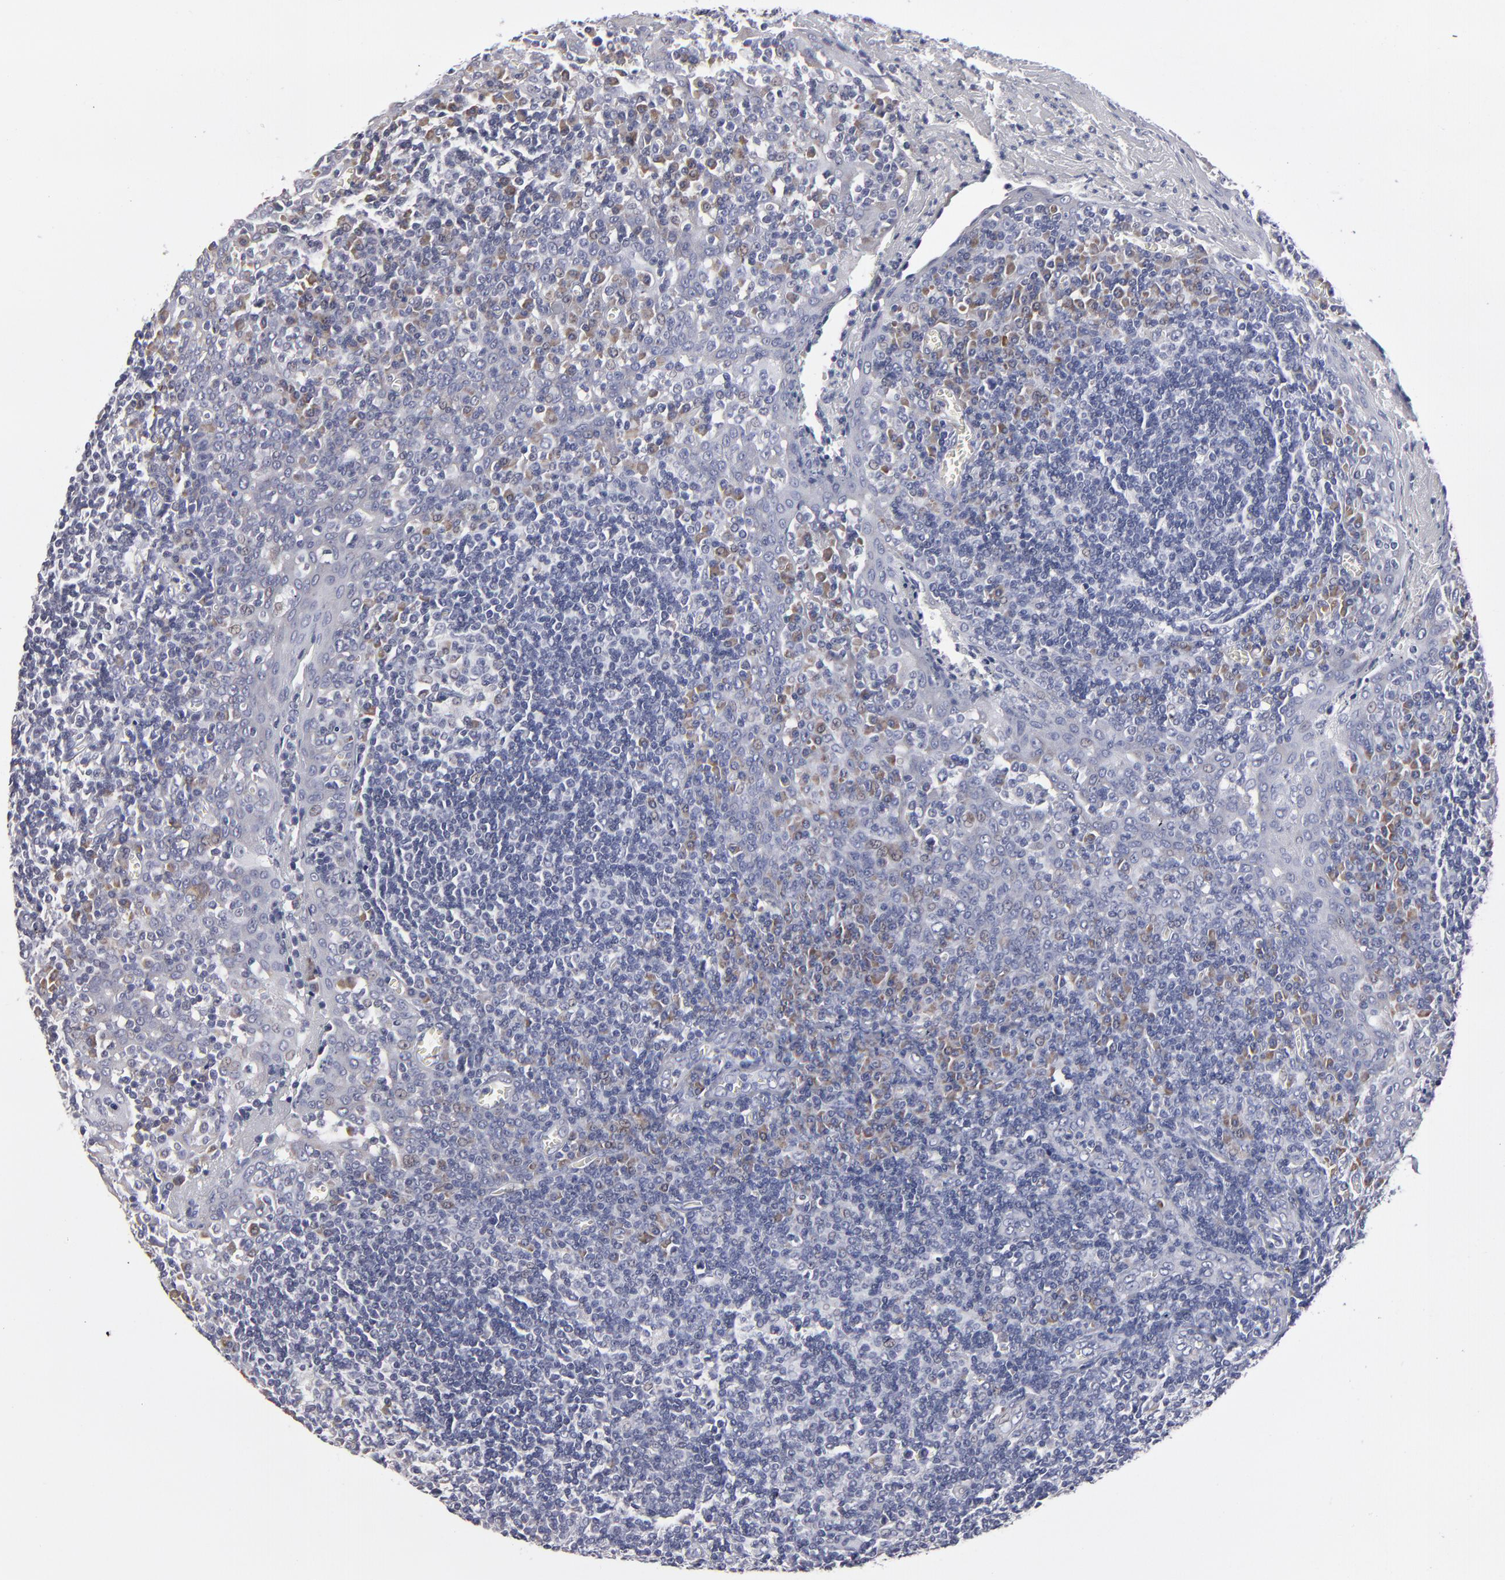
{"staining": {"intensity": "negative", "quantity": "none", "location": "none"}, "tissue": "tonsil", "cell_type": "Germinal center cells", "image_type": "normal", "snomed": [{"axis": "morphology", "description": "Normal tissue, NOS"}, {"axis": "topography", "description": "Tonsil"}], "caption": "High magnification brightfield microscopy of normal tonsil stained with DAB (3,3'-diaminobenzidine) (brown) and counterstained with hematoxylin (blue): germinal center cells show no significant staining. (DAB immunohistochemistry (IHC) with hematoxylin counter stain).", "gene": "CCDC80", "patient": {"sex": "female", "age": 41}}